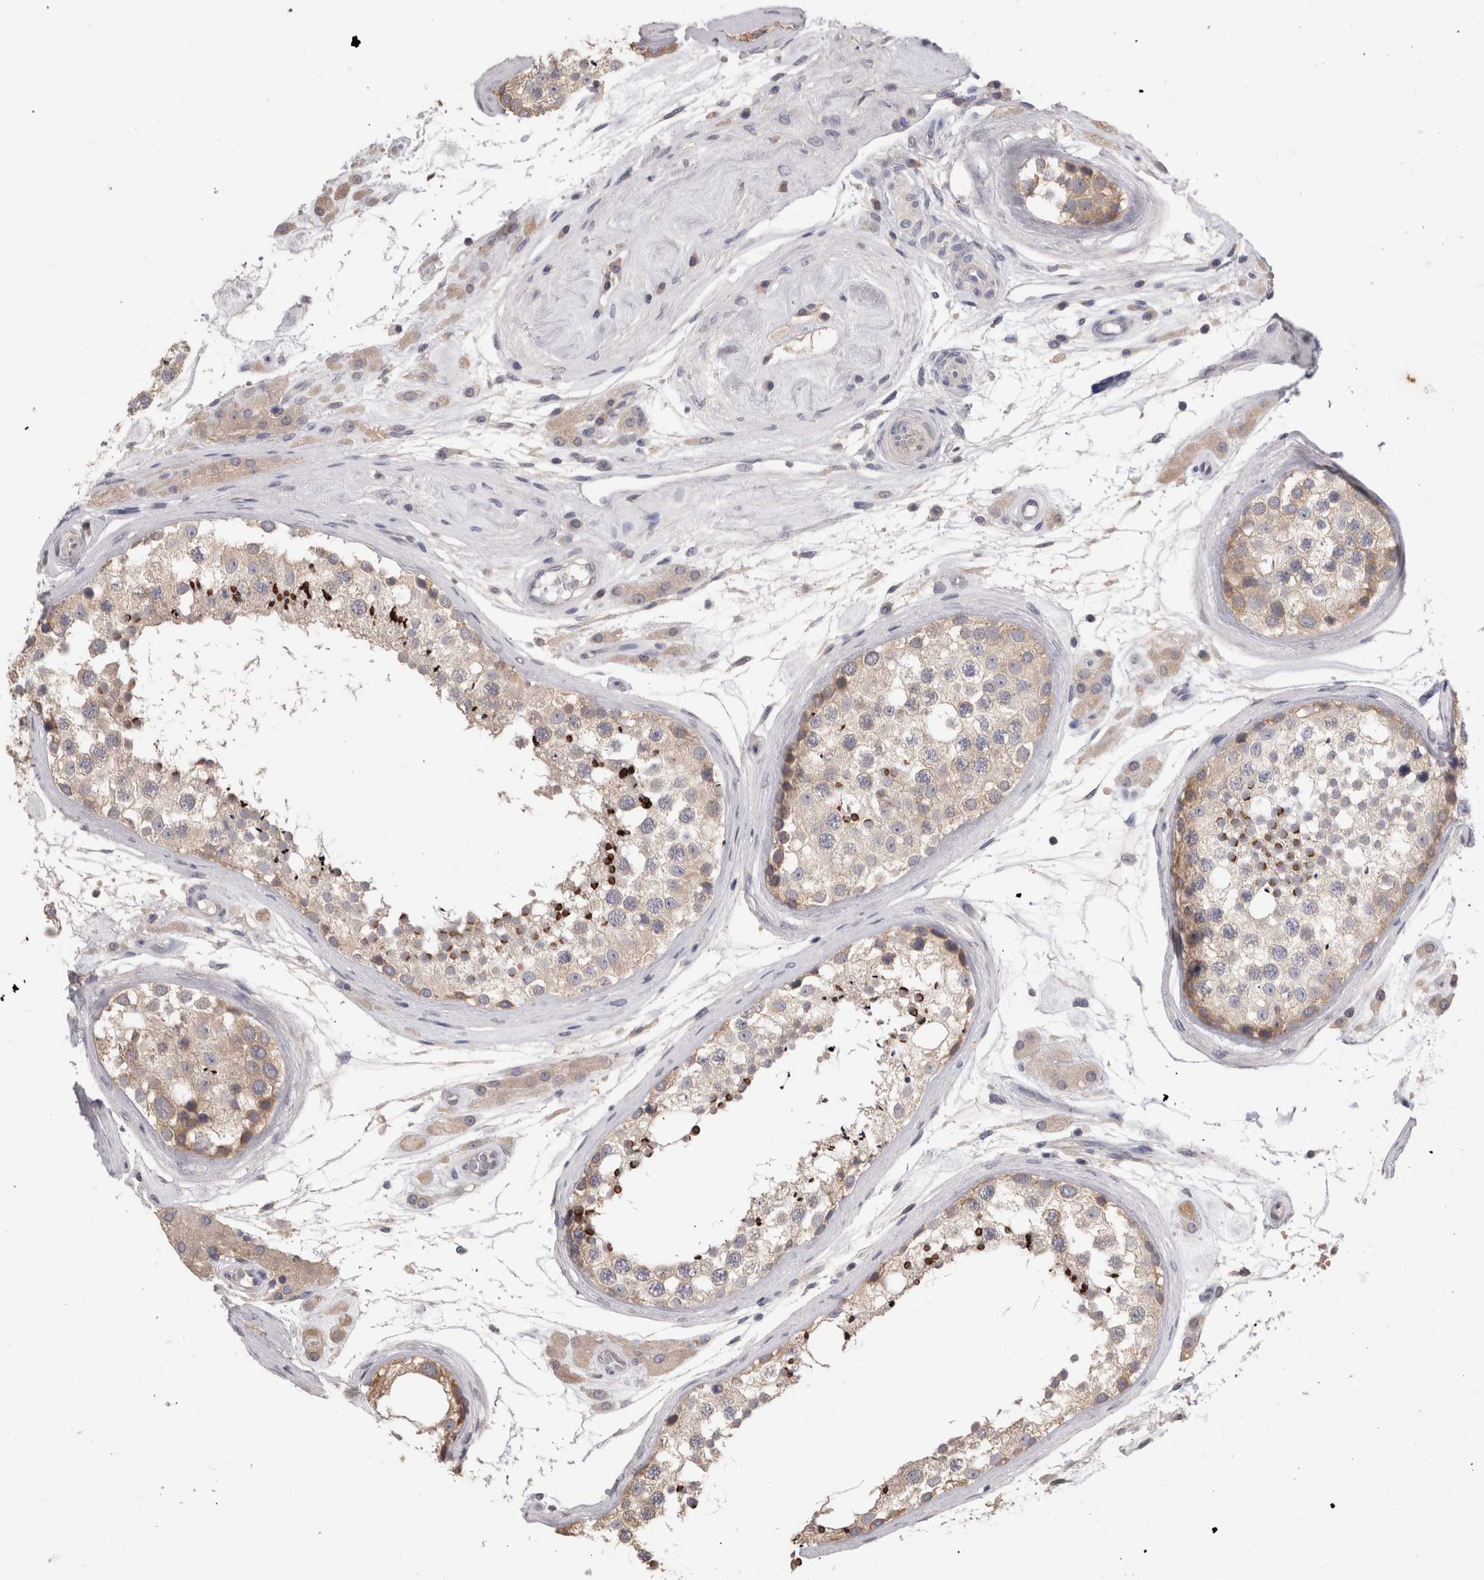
{"staining": {"intensity": "strong", "quantity": "25%-75%", "location": "cytoplasmic/membranous"}, "tissue": "testis", "cell_type": "Cells in seminiferous ducts", "image_type": "normal", "snomed": [{"axis": "morphology", "description": "Normal tissue, NOS"}, {"axis": "topography", "description": "Testis"}], "caption": "Brown immunohistochemical staining in benign human testis displays strong cytoplasmic/membranous positivity in approximately 25%-75% of cells in seminiferous ducts. Nuclei are stained in blue.", "gene": "OTOR", "patient": {"sex": "male", "age": 46}}